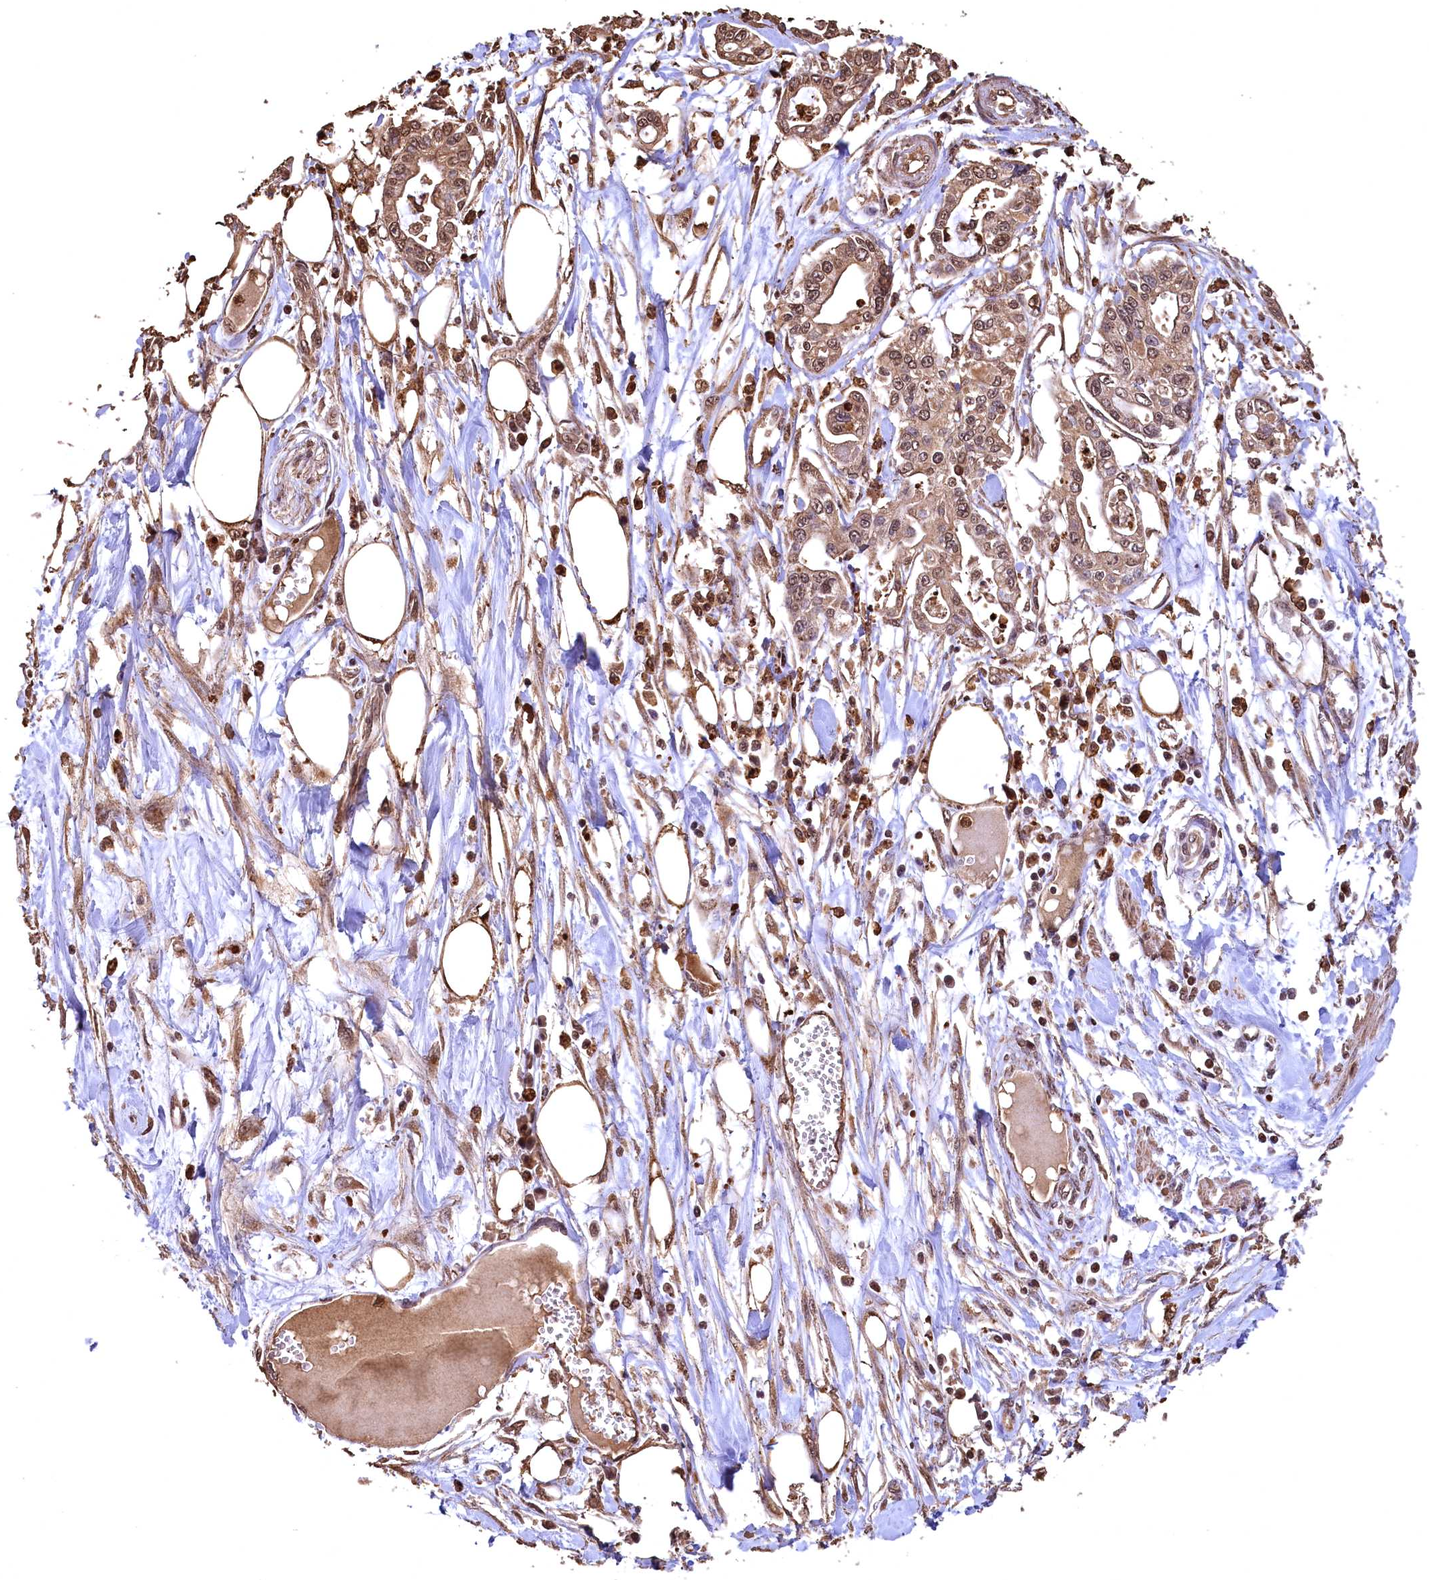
{"staining": {"intensity": "moderate", "quantity": ">75%", "location": "cytoplasmic/membranous,nuclear"}, "tissue": "pancreatic cancer", "cell_type": "Tumor cells", "image_type": "cancer", "snomed": [{"axis": "morphology", "description": "Adenocarcinoma, NOS"}, {"axis": "topography", "description": "Pancreas"}], "caption": "The micrograph shows immunohistochemical staining of adenocarcinoma (pancreatic). There is moderate cytoplasmic/membranous and nuclear staining is appreciated in approximately >75% of tumor cells.", "gene": "CEP57L1", "patient": {"sex": "male", "age": 68}}